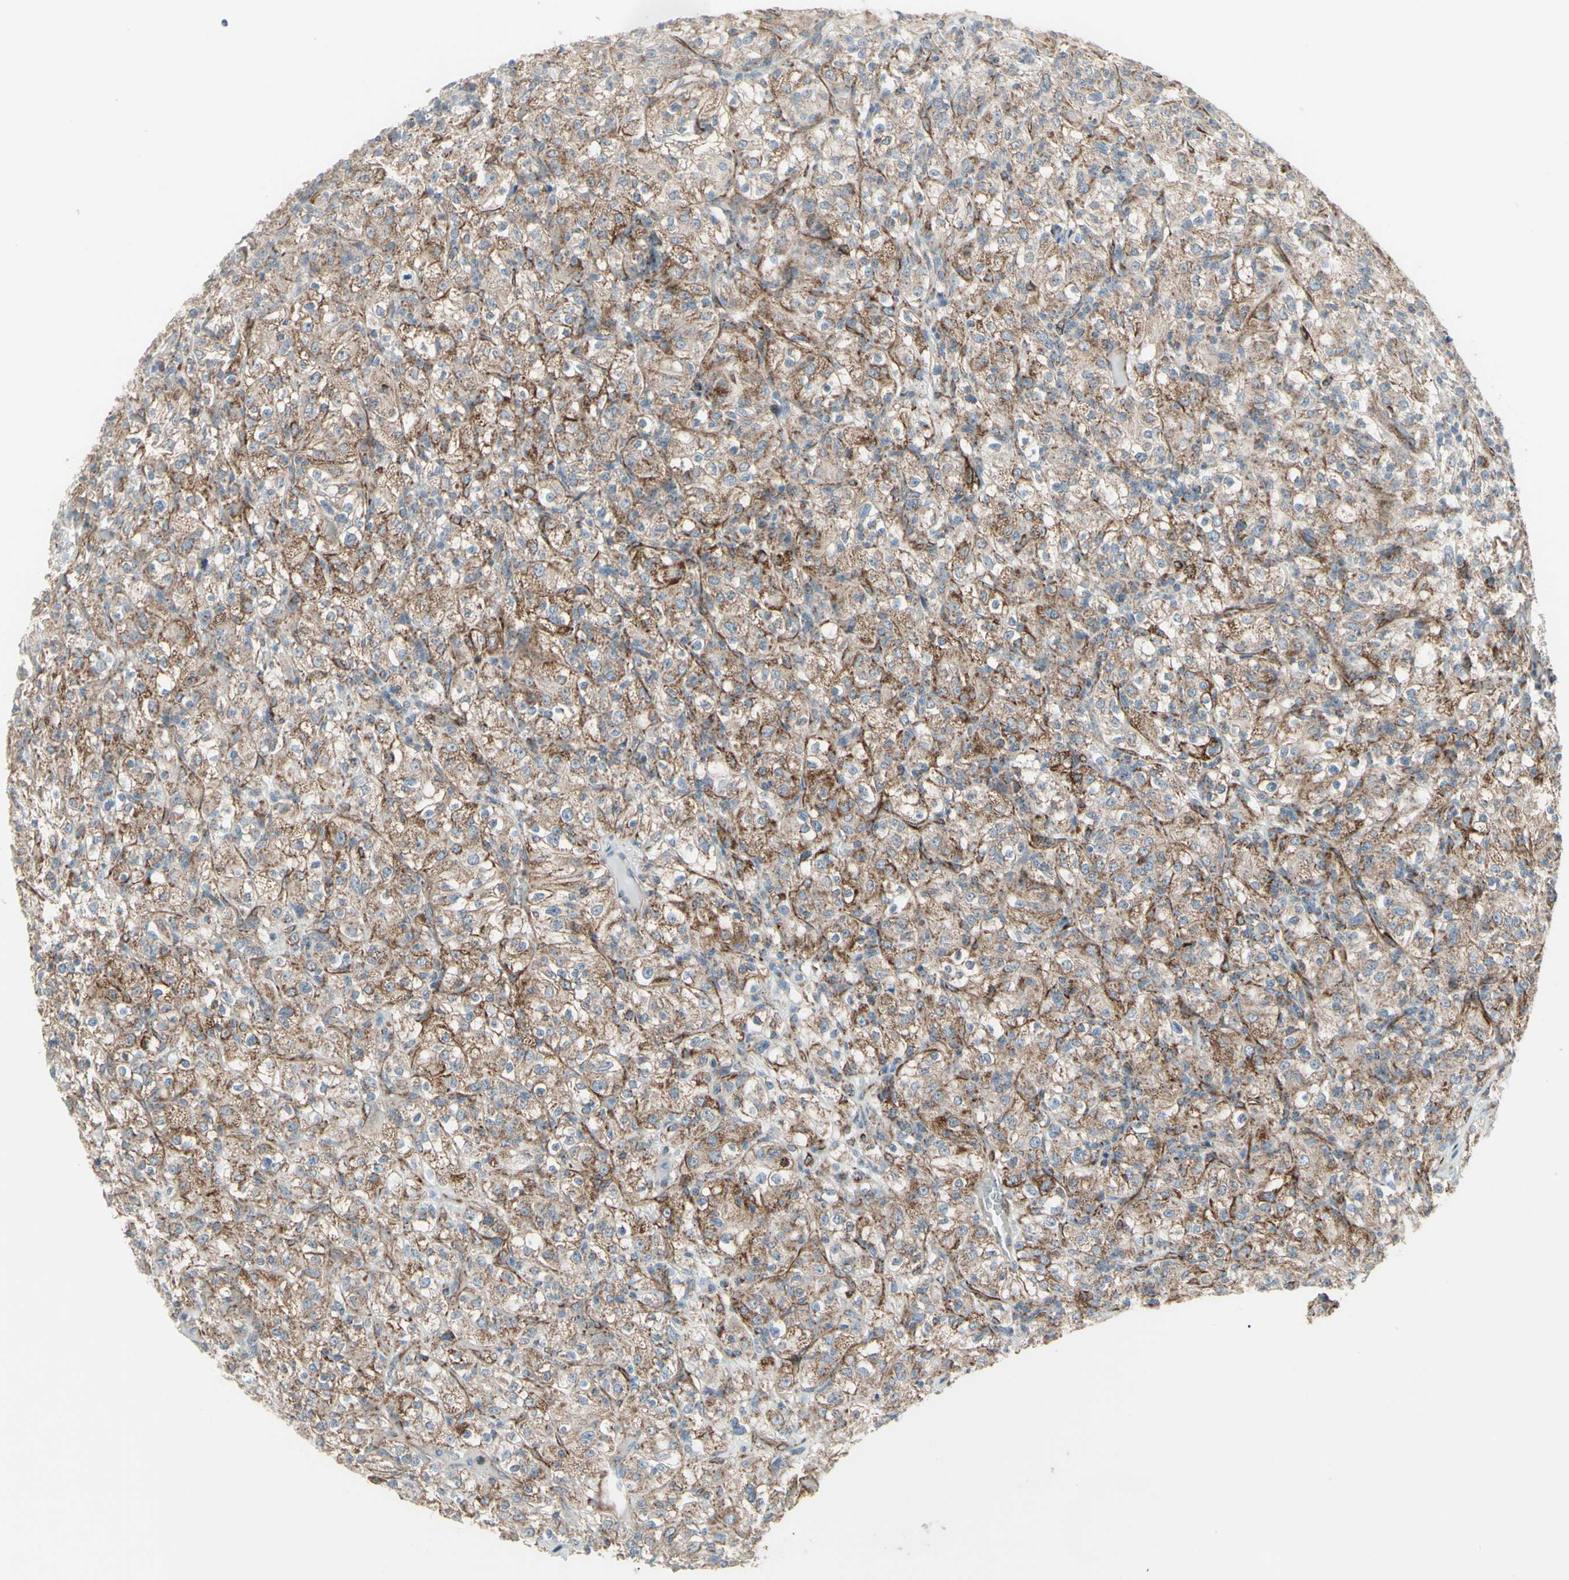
{"staining": {"intensity": "moderate", "quantity": ">75%", "location": "cytoplasmic/membranous"}, "tissue": "renal cancer", "cell_type": "Tumor cells", "image_type": "cancer", "snomed": [{"axis": "morphology", "description": "Normal tissue, NOS"}, {"axis": "morphology", "description": "Adenocarcinoma, NOS"}, {"axis": "topography", "description": "Kidney"}], "caption": "High-magnification brightfield microscopy of renal cancer stained with DAB (brown) and counterstained with hematoxylin (blue). tumor cells exhibit moderate cytoplasmic/membranous positivity is appreciated in approximately>75% of cells.", "gene": "FAM171B", "patient": {"sex": "female", "age": 72}}